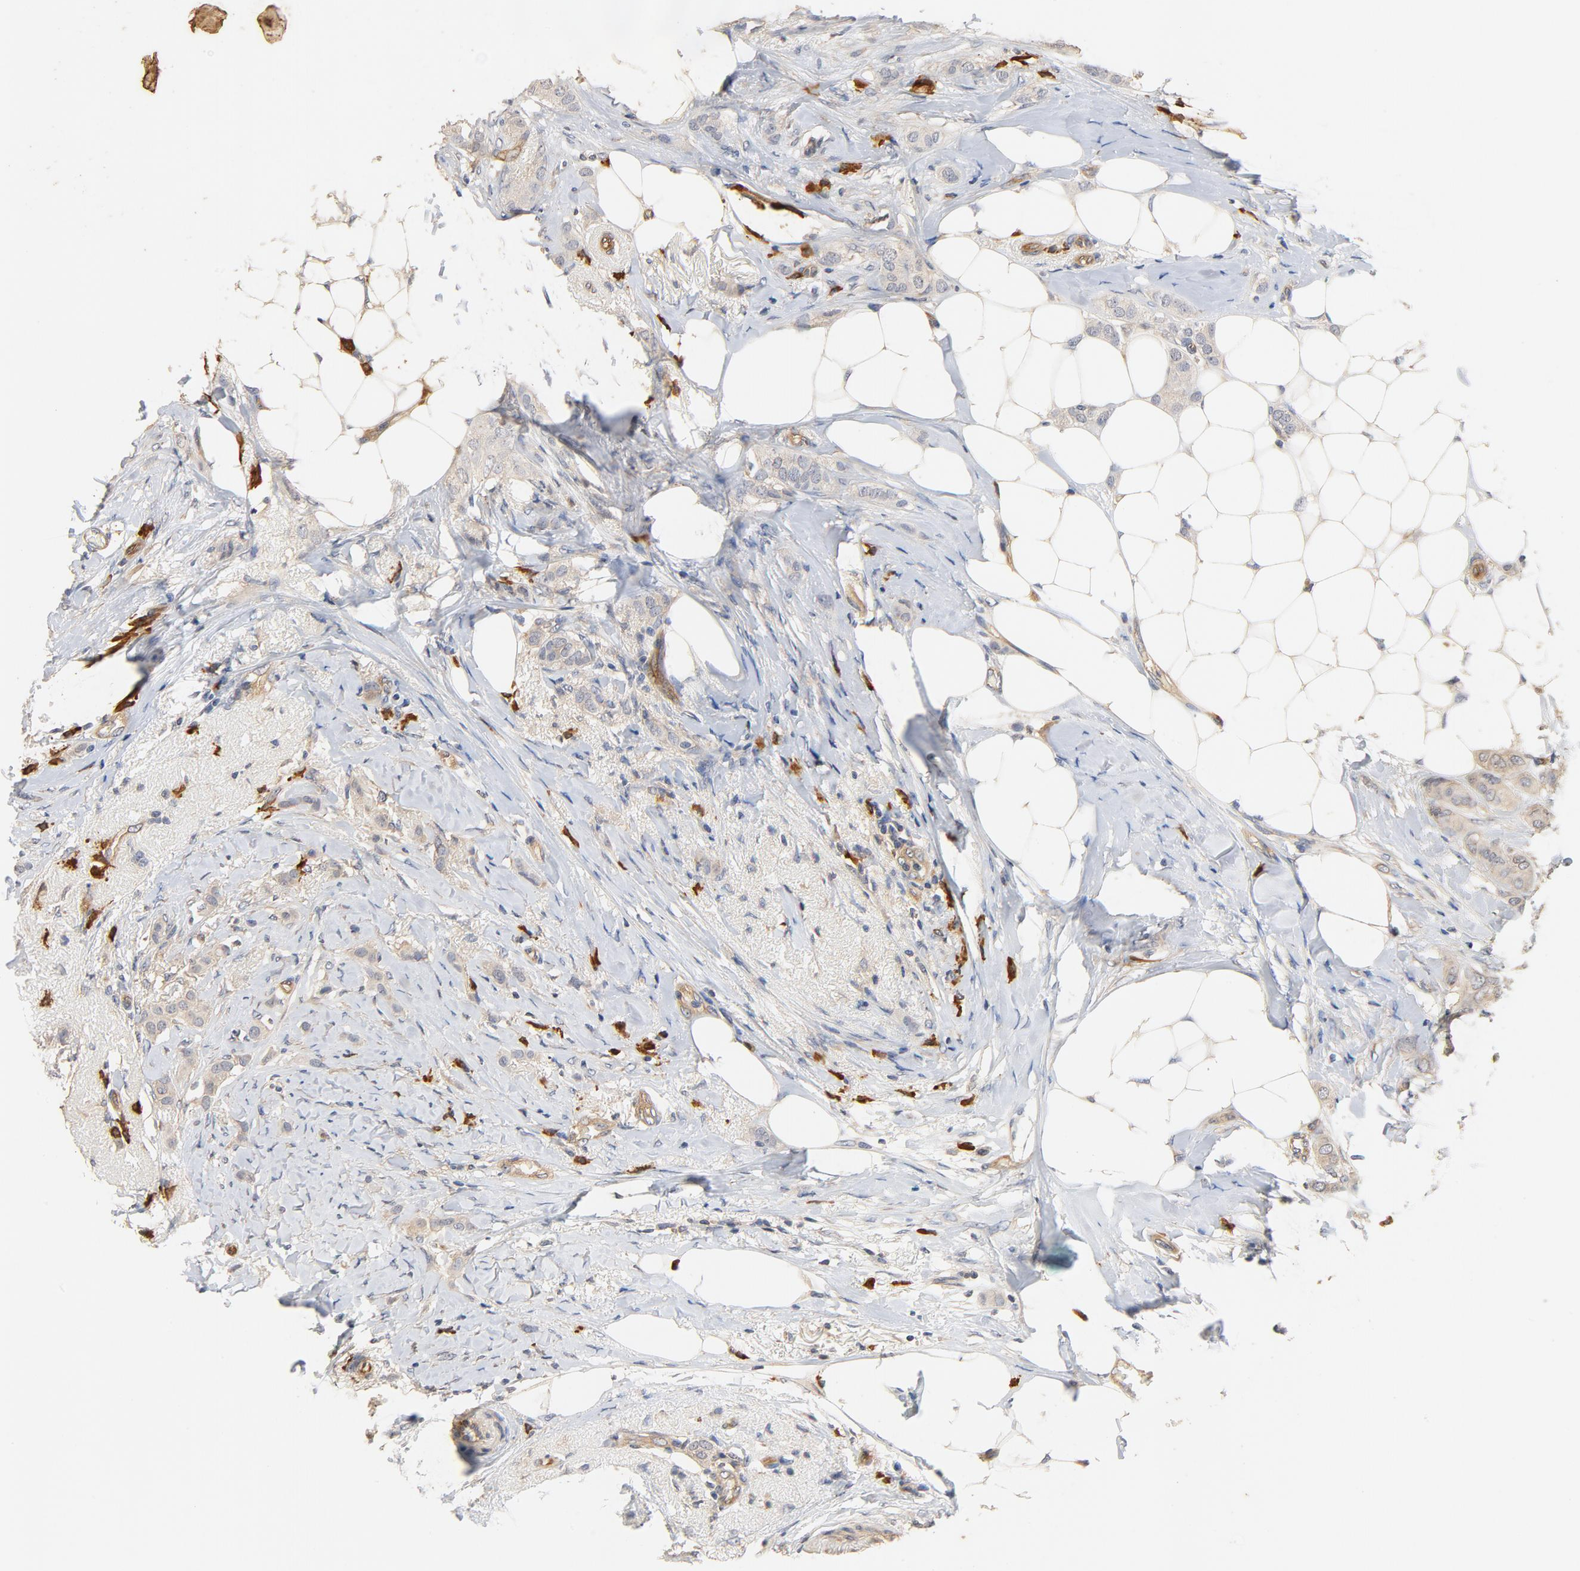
{"staining": {"intensity": "weak", "quantity": ">75%", "location": "cytoplasmic/membranous"}, "tissue": "breast cancer", "cell_type": "Tumor cells", "image_type": "cancer", "snomed": [{"axis": "morphology", "description": "Lobular carcinoma"}, {"axis": "topography", "description": "Breast"}], "caption": "Protein staining reveals weak cytoplasmic/membranous positivity in about >75% of tumor cells in lobular carcinoma (breast).", "gene": "UBE2J1", "patient": {"sex": "female", "age": 55}}